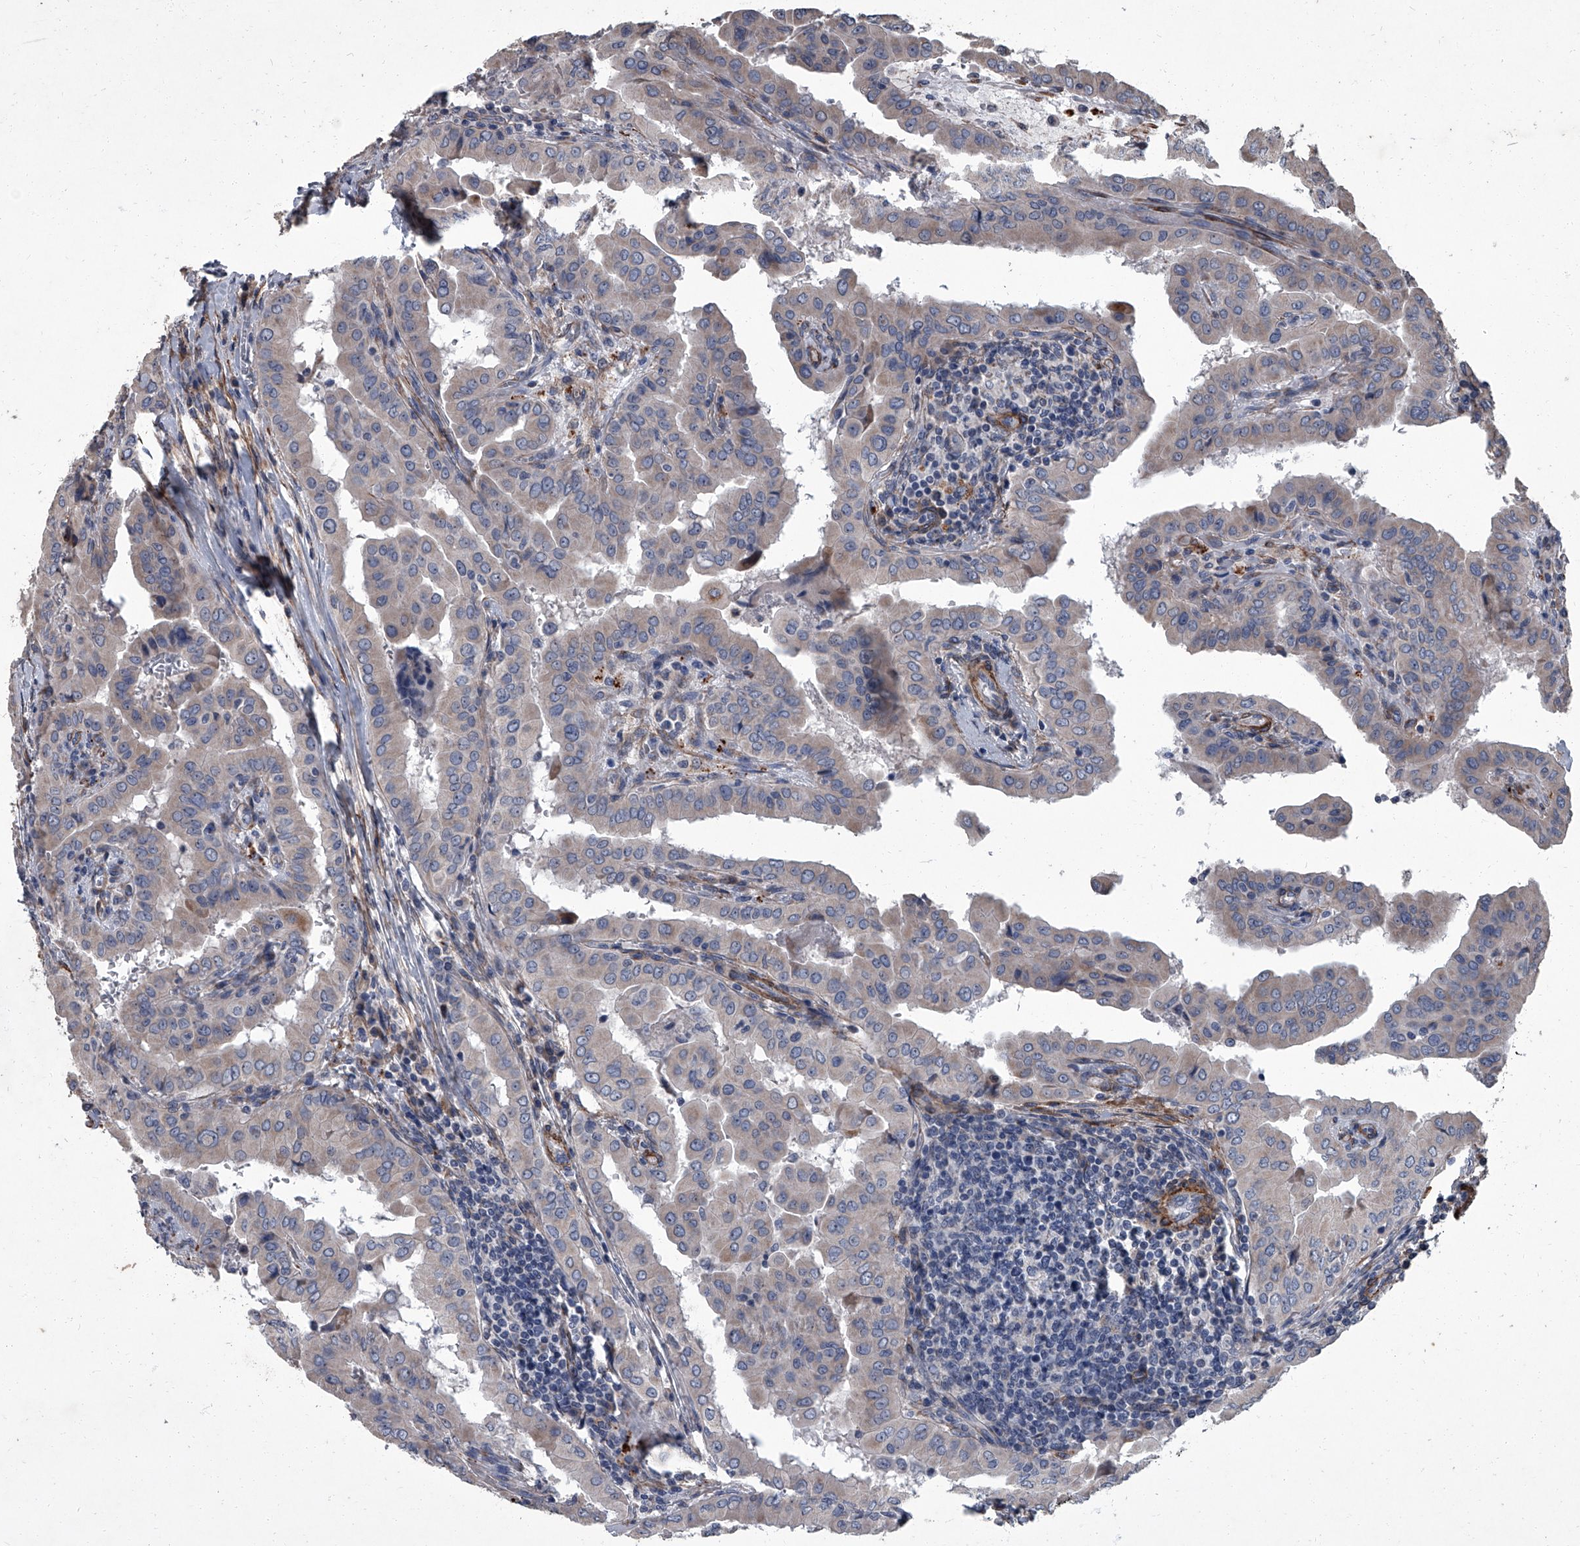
{"staining": {"intensity": "negative", "quantity": "none", "location": "none"}, "tissue": "thyroid cancer", "cell_type": "Tumor cells", "image_type": "cancer", "snomed": [{"axis": "morphology", "description": "Papillary adenocarcinoma, NOS"}, {"axis": "topography", "description": "Thyroid gland"}], "caption": "Image shows no significant protein positivity in tumor cells of papillary adenocarcinoma (thyroid).", "gene": "SIRT4", "patient": {"sex": "male", "age": 33}}